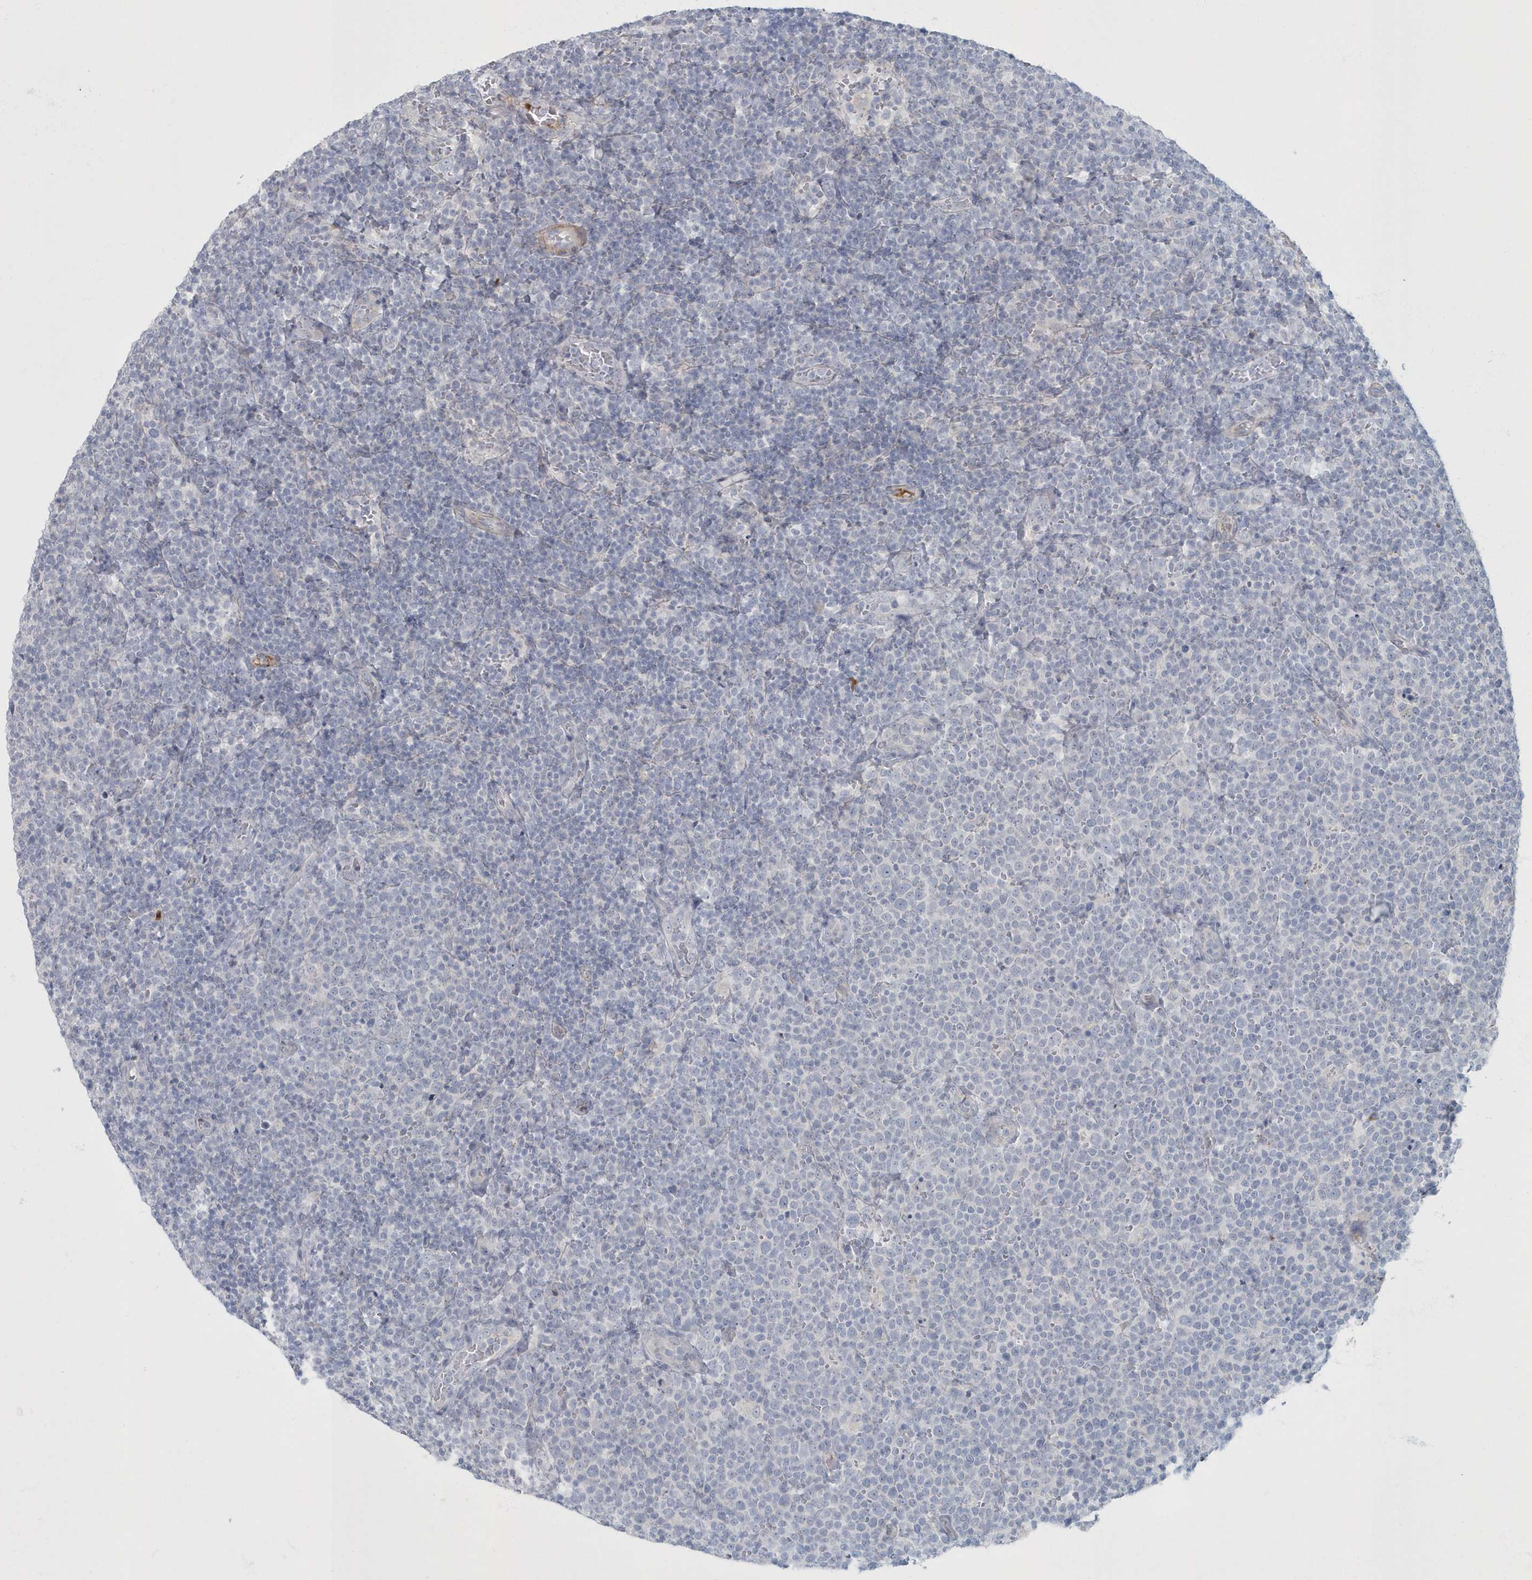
{"staining": {"intensity": "negative", "quantity": "none", "location": "none"}, "tissue": "lymphoma", "cell_type": "Tumor cells", "image_type": "cancer", "snomed": [{"axis": "morphology", "description": "Malignant lymphoma, non-Hodgkin's type, High grade"}, {"axis": "topography", "description": "Lymph node"}], "caption": "A high-resolution image shows IHC staining of lymphoma, which displays no significant staining in tumor cells.", "gene": "MYOT", "patient": {"sex": "male", "age": 61}}